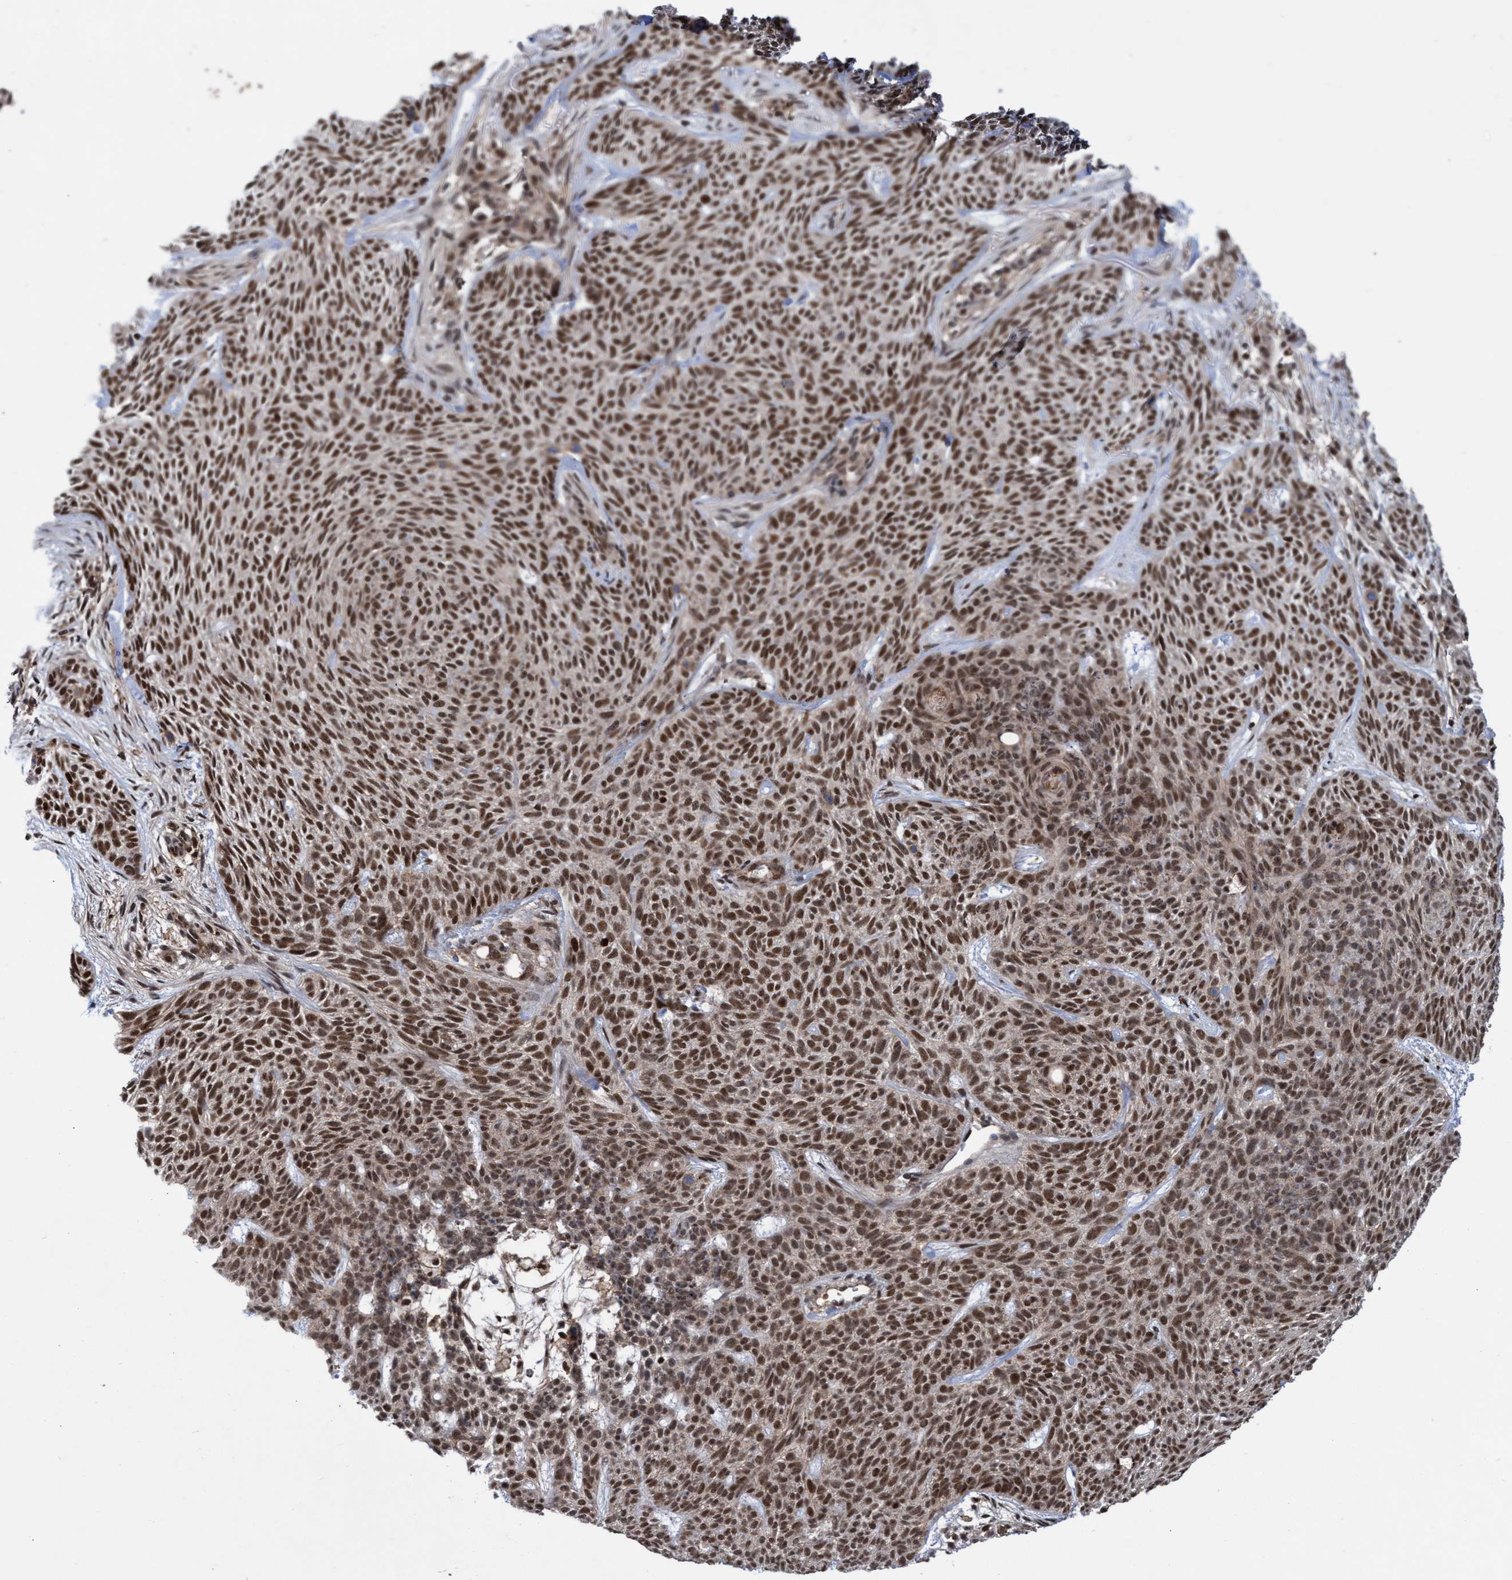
{"staining": {"intensity": "moderate", "quantity": ">75%", "location": "nuclear"}, "tissue": "skin cancer", "cell_type": "Tumor cells", "image_type": "cancer", "snomed": [{"axis": "morphology", "description": "Basal cell carcinoma"}, {"axis": "topography", "description": "Skin"}], "caption": "IHC (DAB (3,3'-diaminobenzidine)) staining of human skin basal cell carcinoma shows moderate nuclear protein expression in approximately >75% of tumor cells.", "gene": "GTF2F1", "patient": {"sex": "female", "age": 59}}